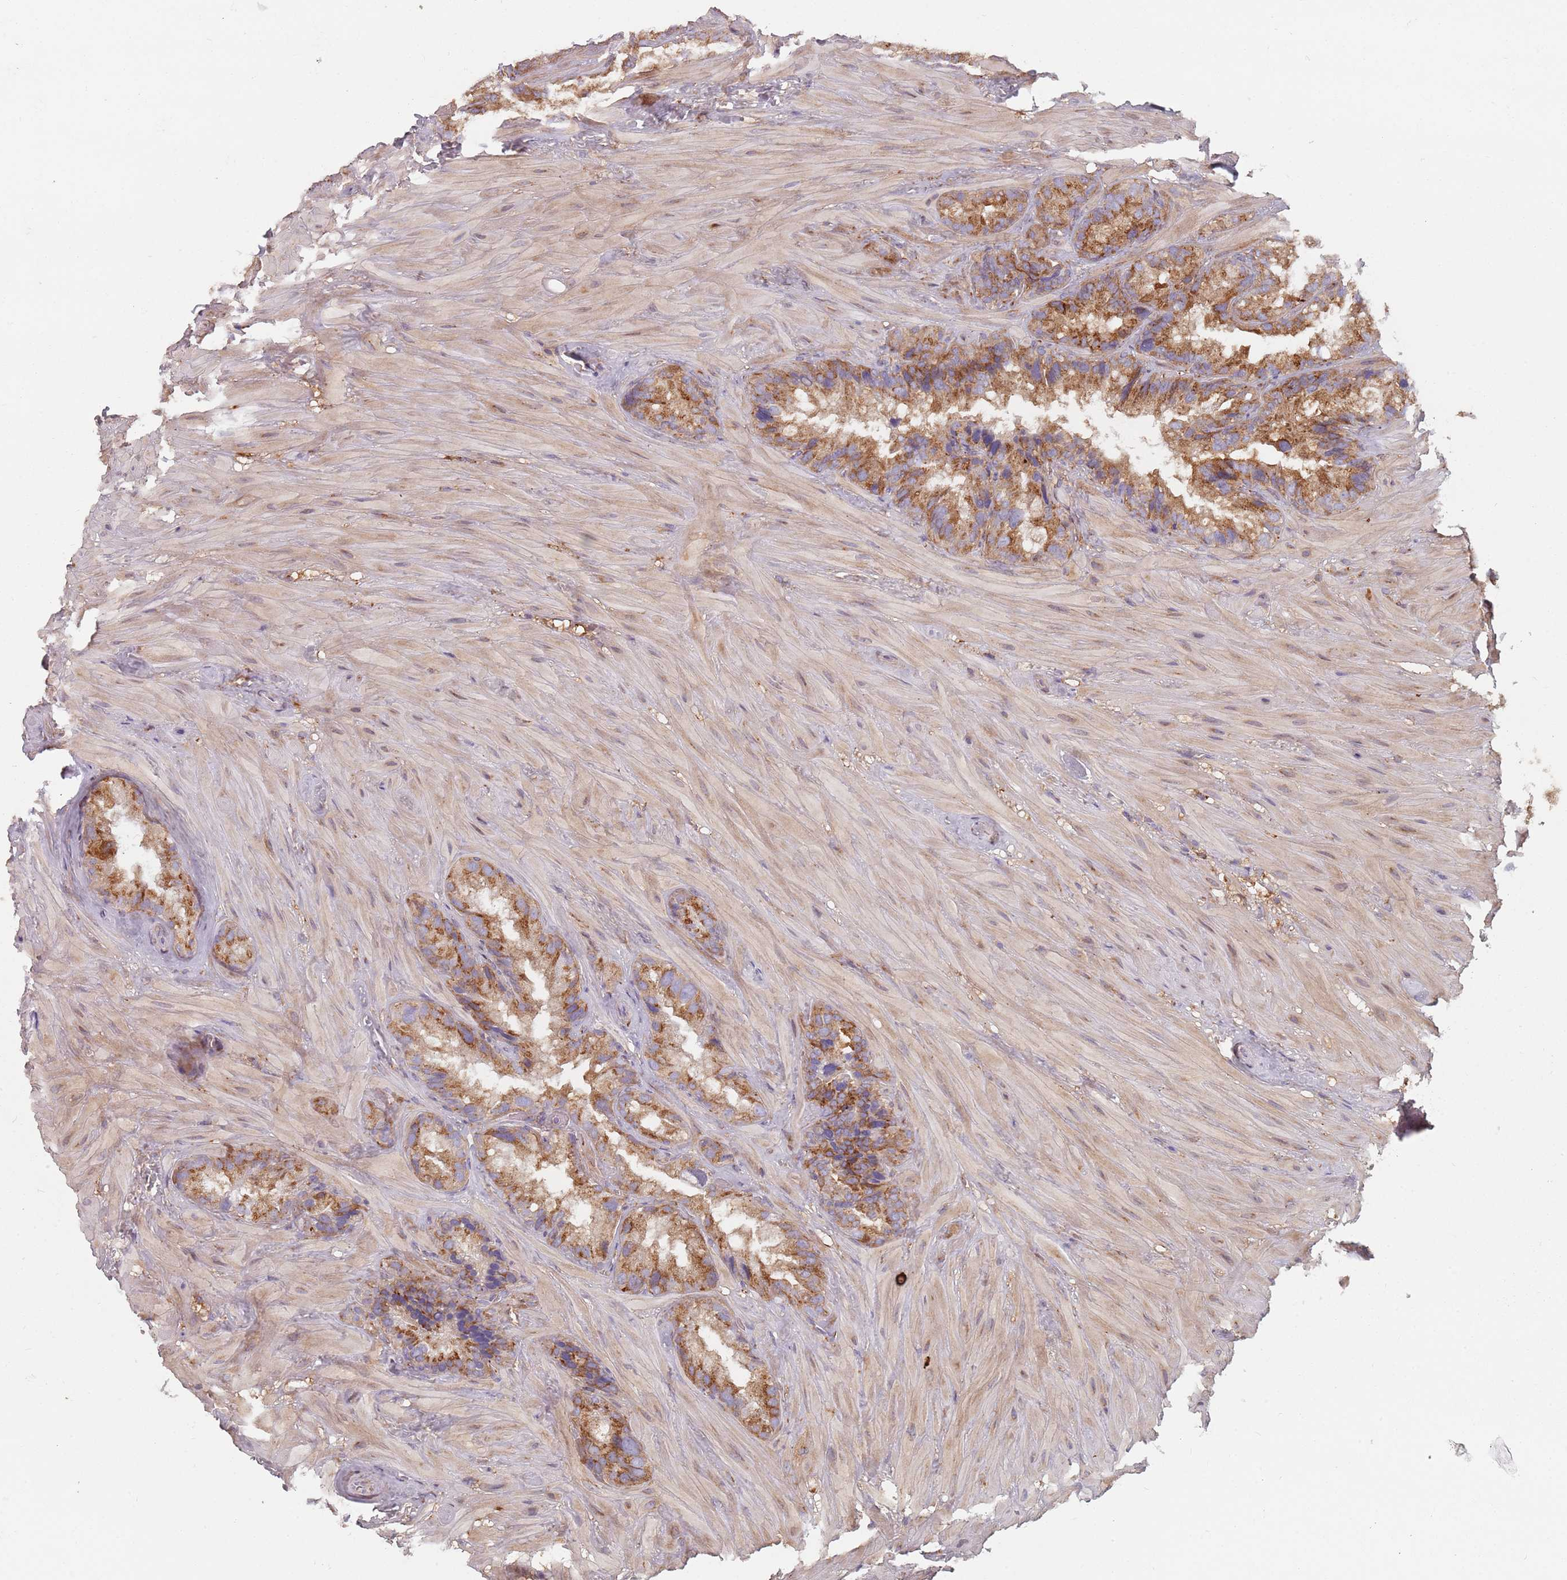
{"staining": {"intensity": "moderate", "quantity": ">75%", "location": "cytoplasmic/membranous"}, "tissue": "seminal vesicle", "cell_type": "Glandular cells", "image_type": "normal", "snomed": [{"axis": "morphology", "description": "Normal tissue, NOS"}, {"axis": "topography", "description": "Prostate"}, {"axis": "topography", "description": "Seminal veicle"}], "caption": "An immunohistochemistry histopathology image of unremarkable tissue is shown. Protein staining in brown highlights moderate cytoplasmic/membranous positivity in seminal vesicle within glandular cells. (DAB IHC with brightfield microscopy, high magnification).", "gene": "TPD52L2", "patient": {"sex": "male", "age": 68}}